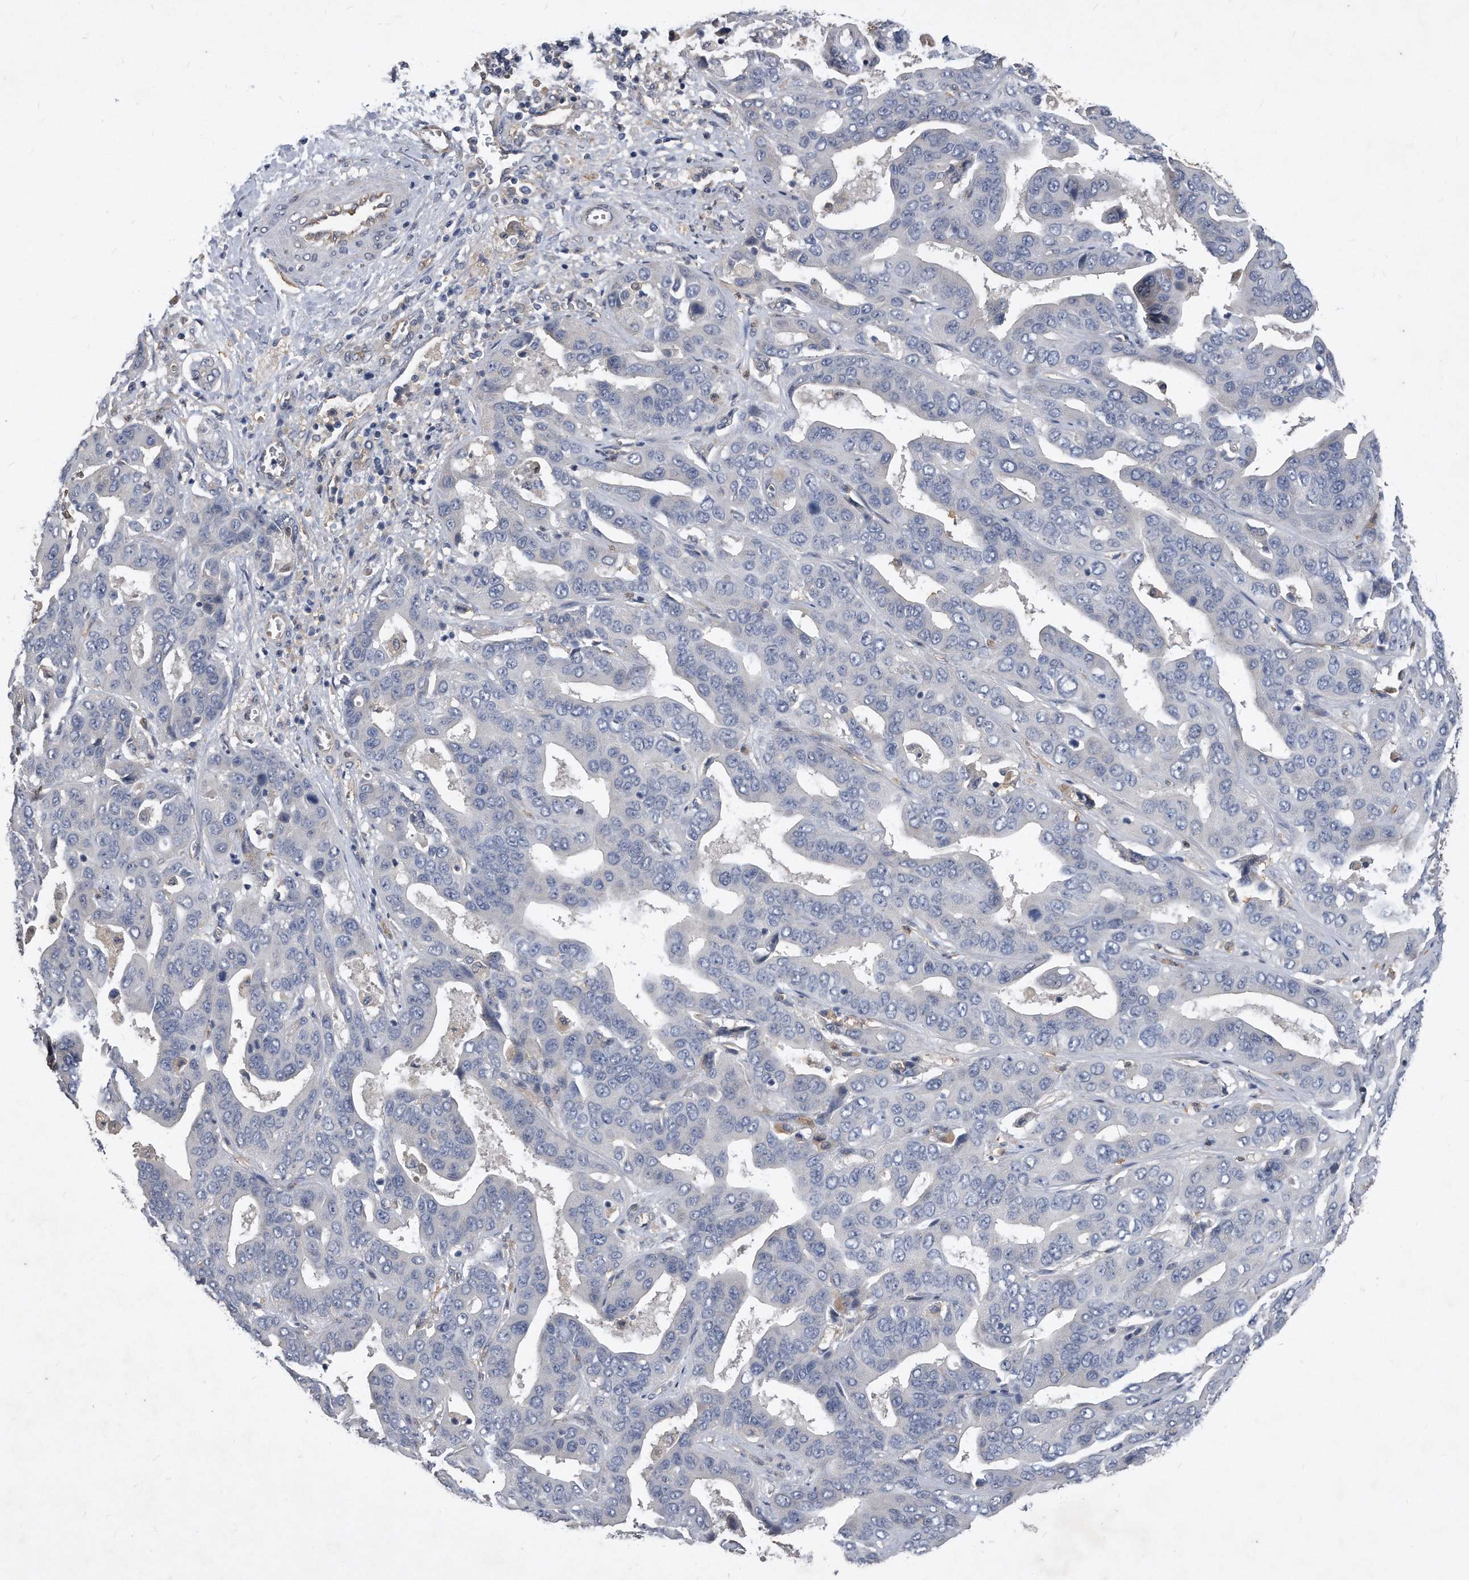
{"staining": {"intensity": "negative", "quantity": "none", "location": "none"}, "tissue": "liver cancer", "cell_type": "Tumor cells", "image_type": "cancer", "snomed": [{"axis": "morphology", "description": "Cholangiocarcinoma"}, {"axis": "topography", "description": "Liver"}], "caption": "A high-resolution histopathology image shows IHC staining of liver cancer (cholangiocarcinoma), which displays no significant positivity in tumor cells.", "gene": "HOMER3", "patient": {"sex": "female", "age": 52}}